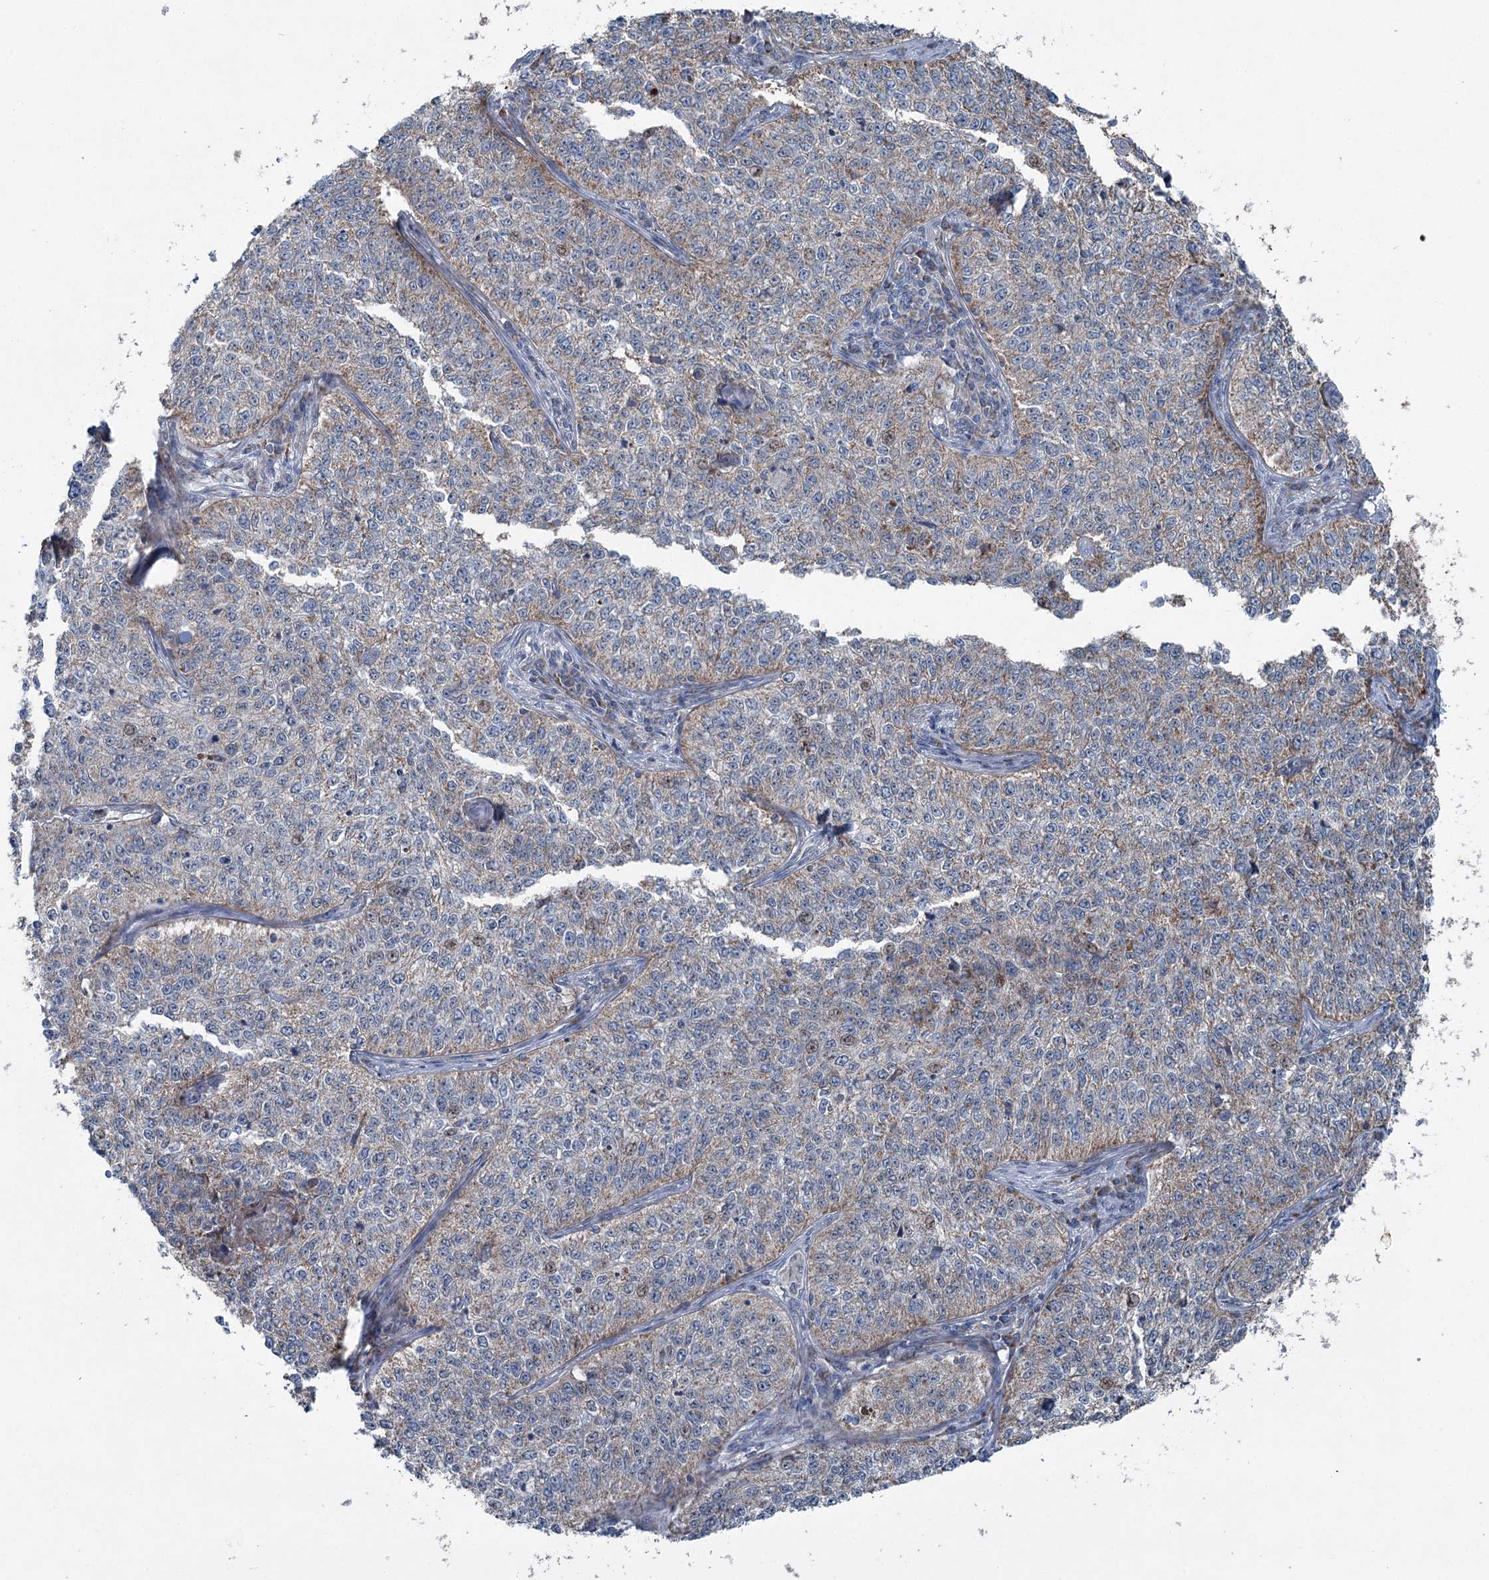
{"staining": {"intensity": "strong", "quantity": "25%-75%", "location": "cytoplasmic/membranous"}, "tissue": "cervical cancer", "cell_type": "Tumor cells", "image_type": "cancer", "snomed": [{"axis": "morphology", "description": "Squamous cell carcinoma, NOS"}, {"axis": "topography", "description": "Cervix"}], "caption": "DAB (3,3'-diaminobenzidine) immunohistochemical staining of human cervical cancer (squamous cell carcinoma) reveals strong cytoplasmic/membranous protein staining in about 25%-75% of tumor cells.", "gene": "UCN3", "patient": {"sex": "female", "age": 35}}